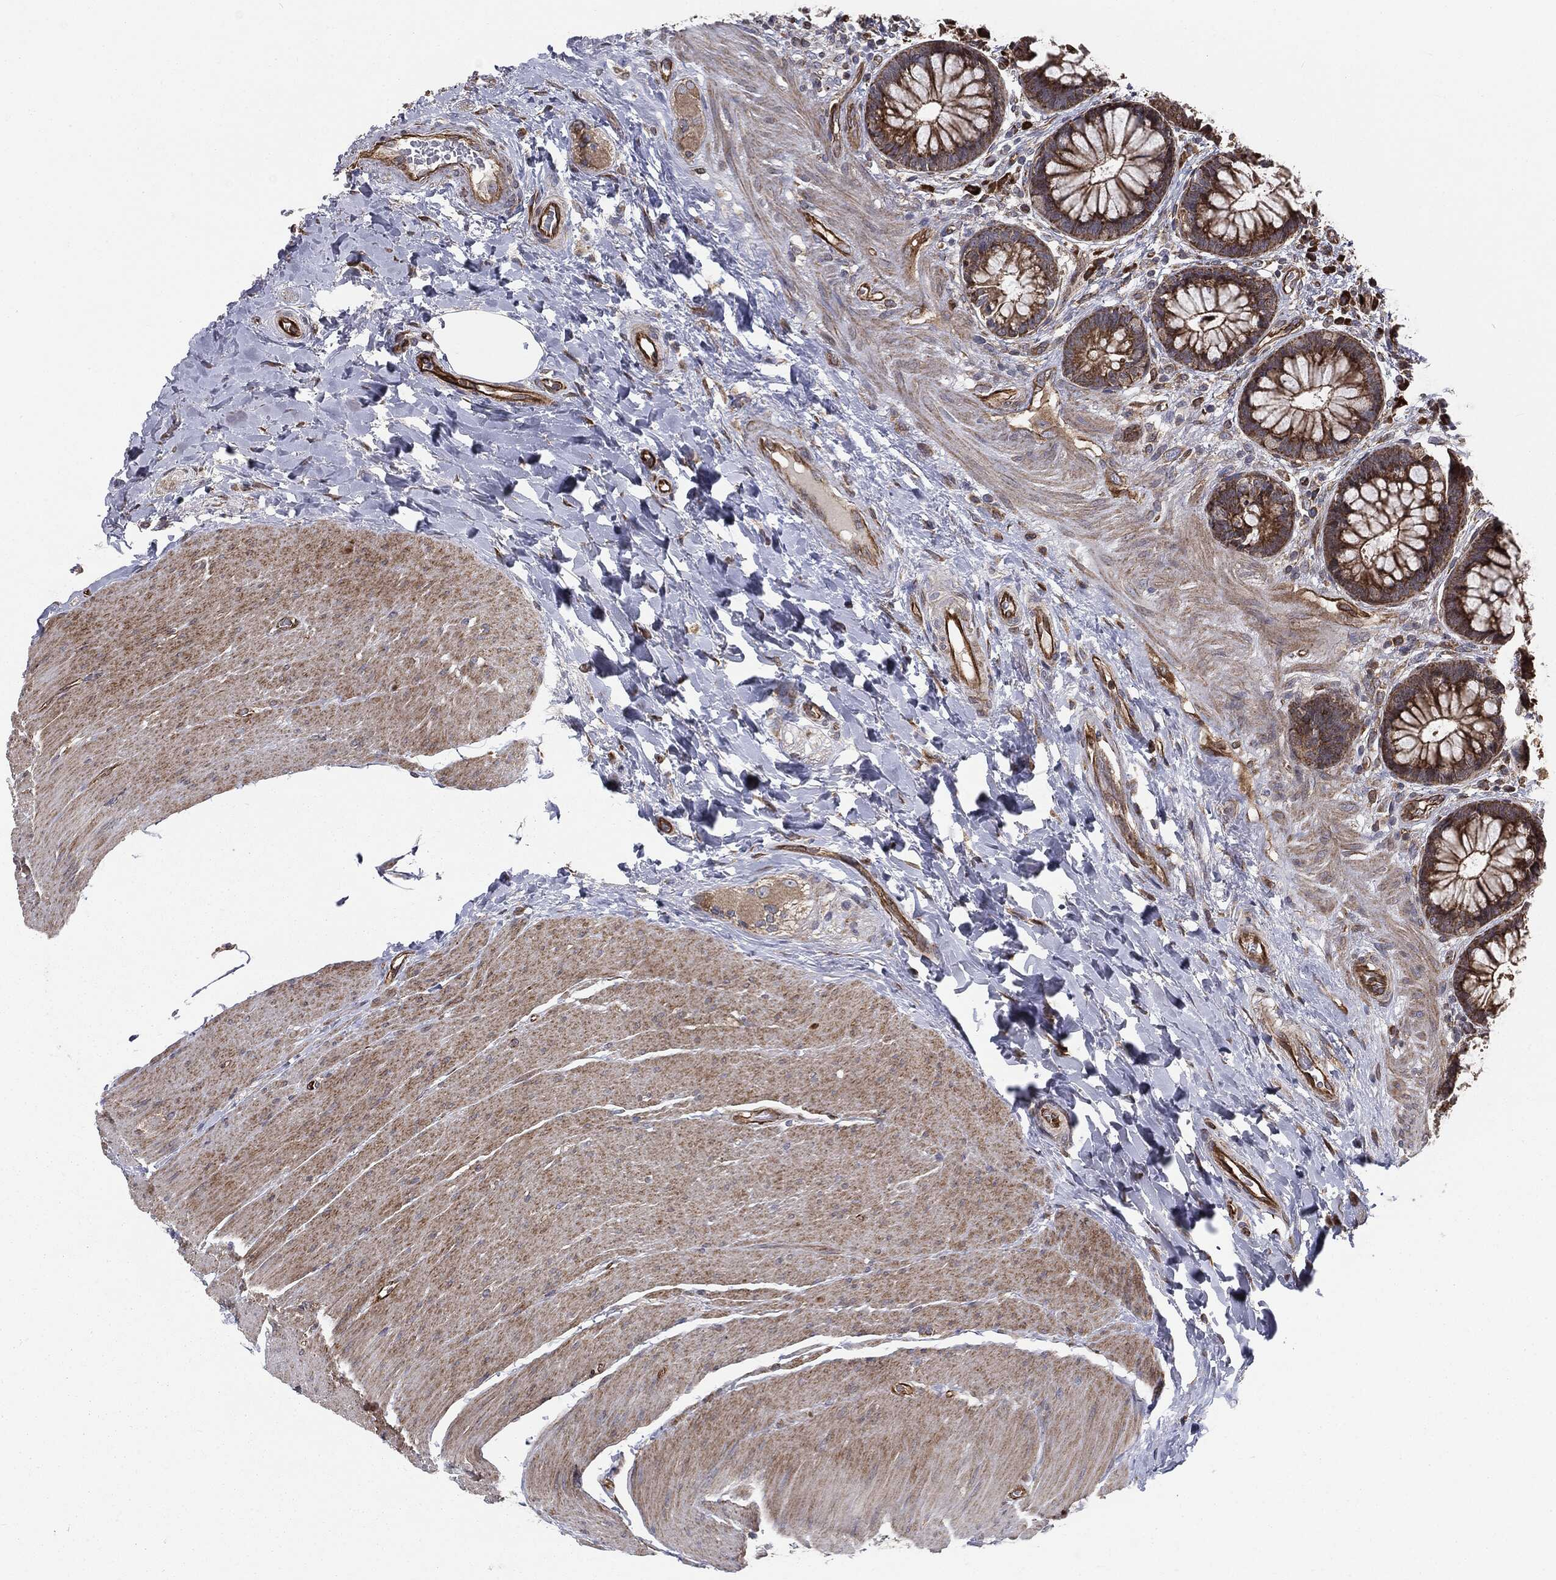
{"staining": {"intensity": "strong", "quantity": ">75%", "location": "cytoplasmic/membranous"}, "tissue": "rectum", "cell_type": "Glandular cells", "image_type": "normal", "snomed": [{"axis": "morphology", "description": "Normal tissue, NOS"}, {"axis": "topography", "description": "Rectum"}], "caption": "Immunohistochemical staining of benign rectum demonstrates strong cytoplasmic/membranous protein staining in about >75% of glandular cells. (brown staining indicates protein expression, while blue staining denotes nuclei).", "gene": "CYLD", "patient": {"sex": "female", "age": 58}}